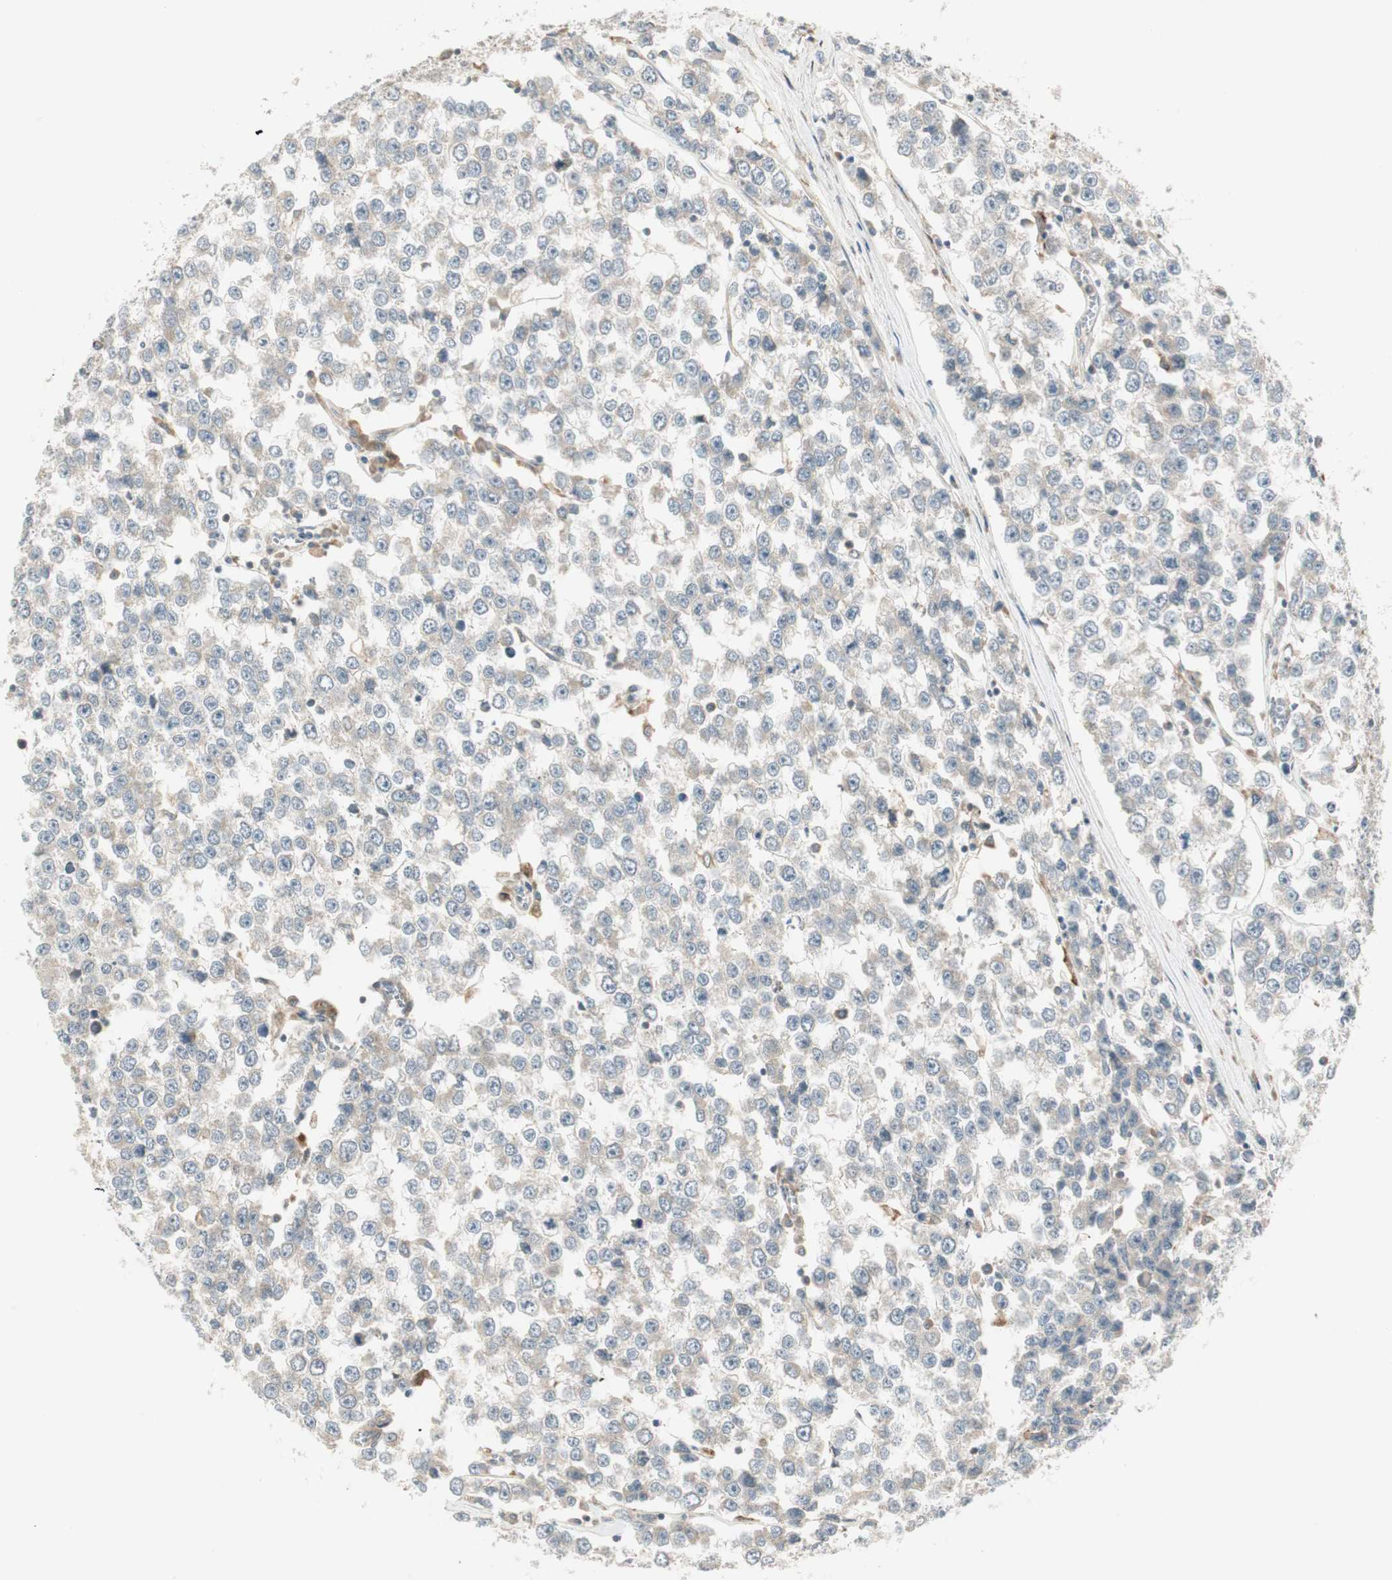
{"staining": {"intensity": "negative", "quantity": "none", "location": "none"}, "tissue": "testis cancer", "cell_type": "Tumor cells", "image_type": "cancer", "snomed": [{"axis": "morphology", "description": "Seminoma, NOS"}, {"axis": "morphology", "description": "Carcinoma, Embryonal, NOS"}, {"axis": "topography", "description": "Testis"}], "caption": "Histopathology image shows no significant protein staining in tumor cells of testis cancer (seminoma).", "gene": "SFRP1", "patient": {"sex": "male", "age": 52}}